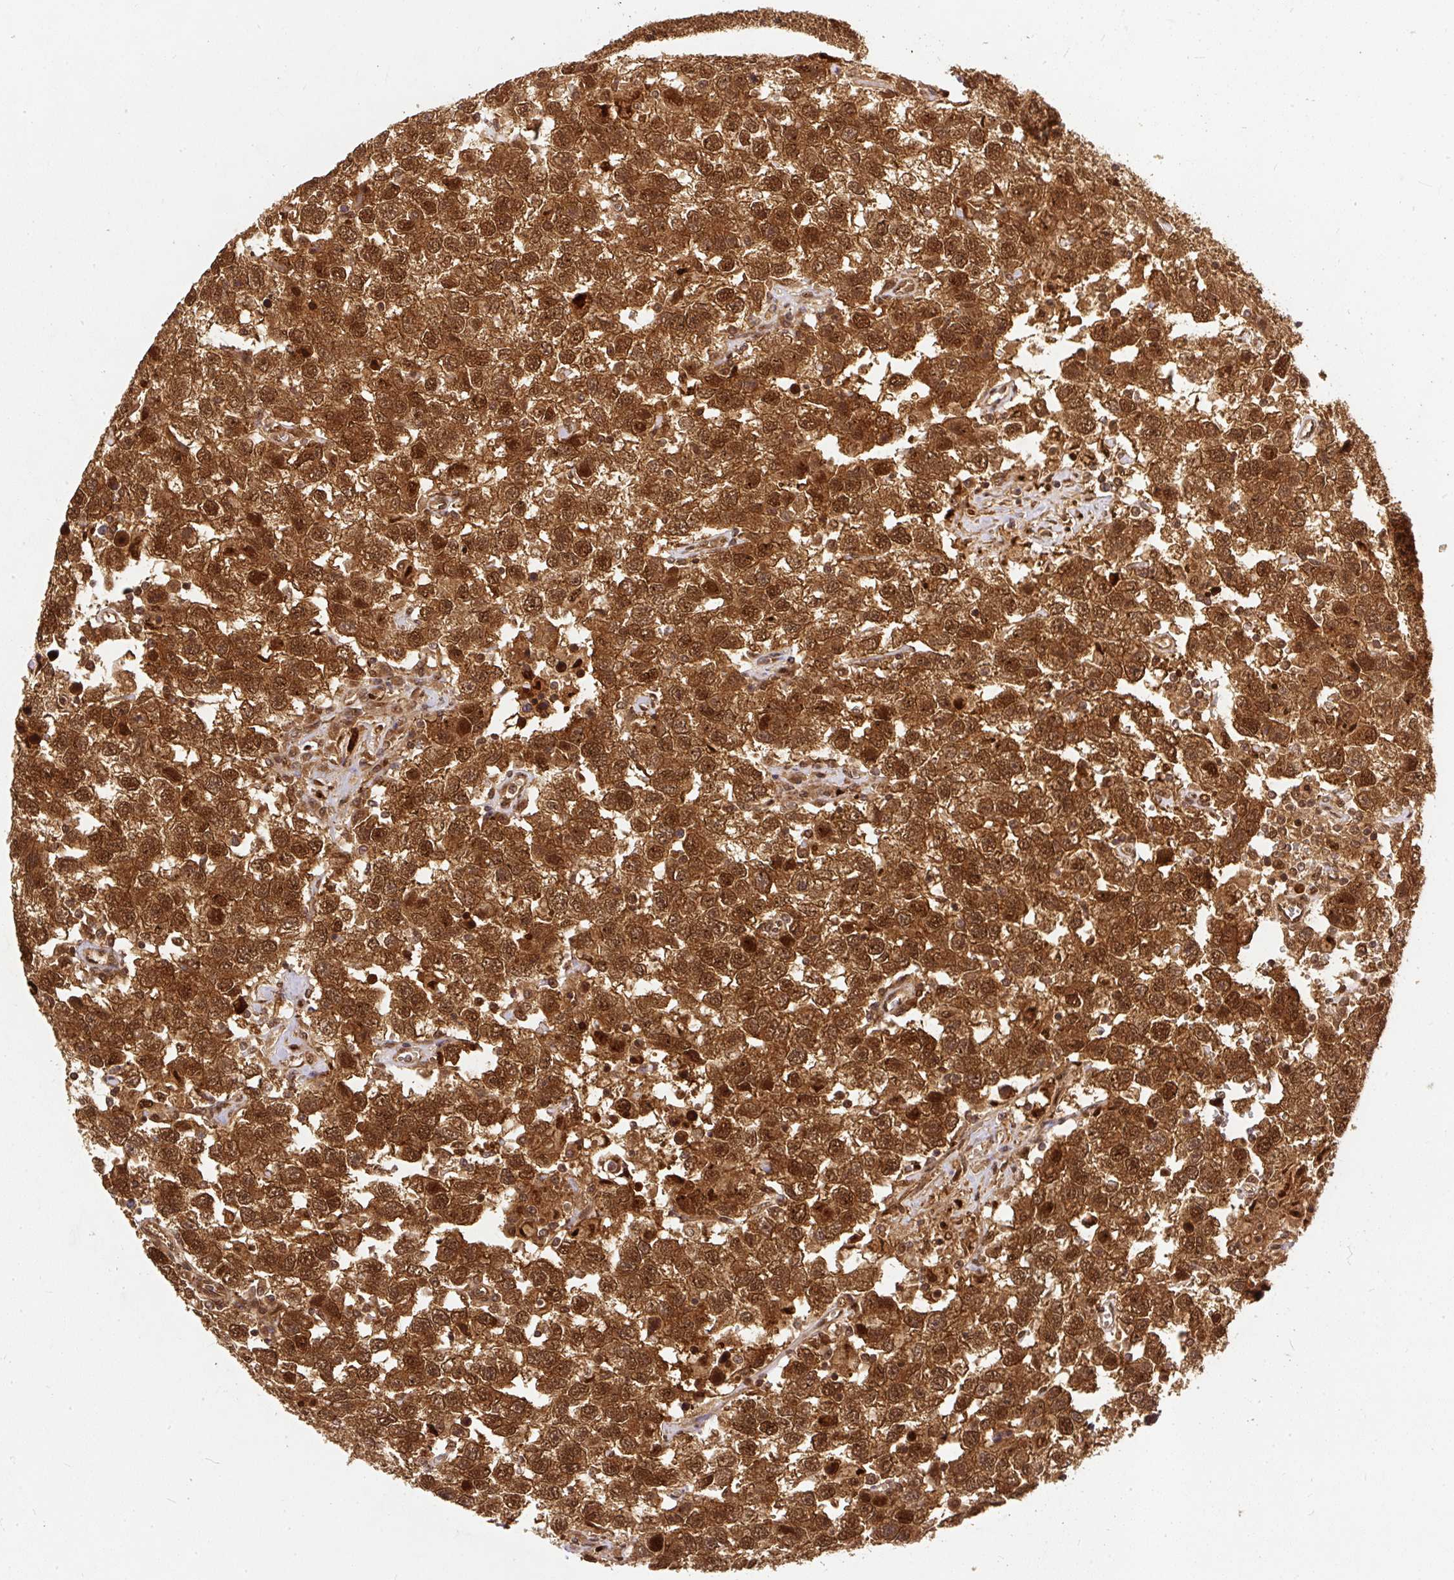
{"staining": {"intensity": "strong", "quantity": ">75%", "location": "cytoplasmic/membranous,nuclear"}, "tissue": "testis cancer", "cell_type": "Tumor cells", "image_type": "cancer", "snomed": [{"axis": "morphology", "description": "Seminoma, NOS"}, {"axis": "topography", "description": "Testis"}], "caption": "Immunohistochemical staining of human testis cancer (seminoma) demonstrates high levels of strong cytoplasmic/membranous and nuclear positivity in about >75% of tumor cells.", "gene": "PSMD1", "patient": {"sex": "male", "age": 41}}